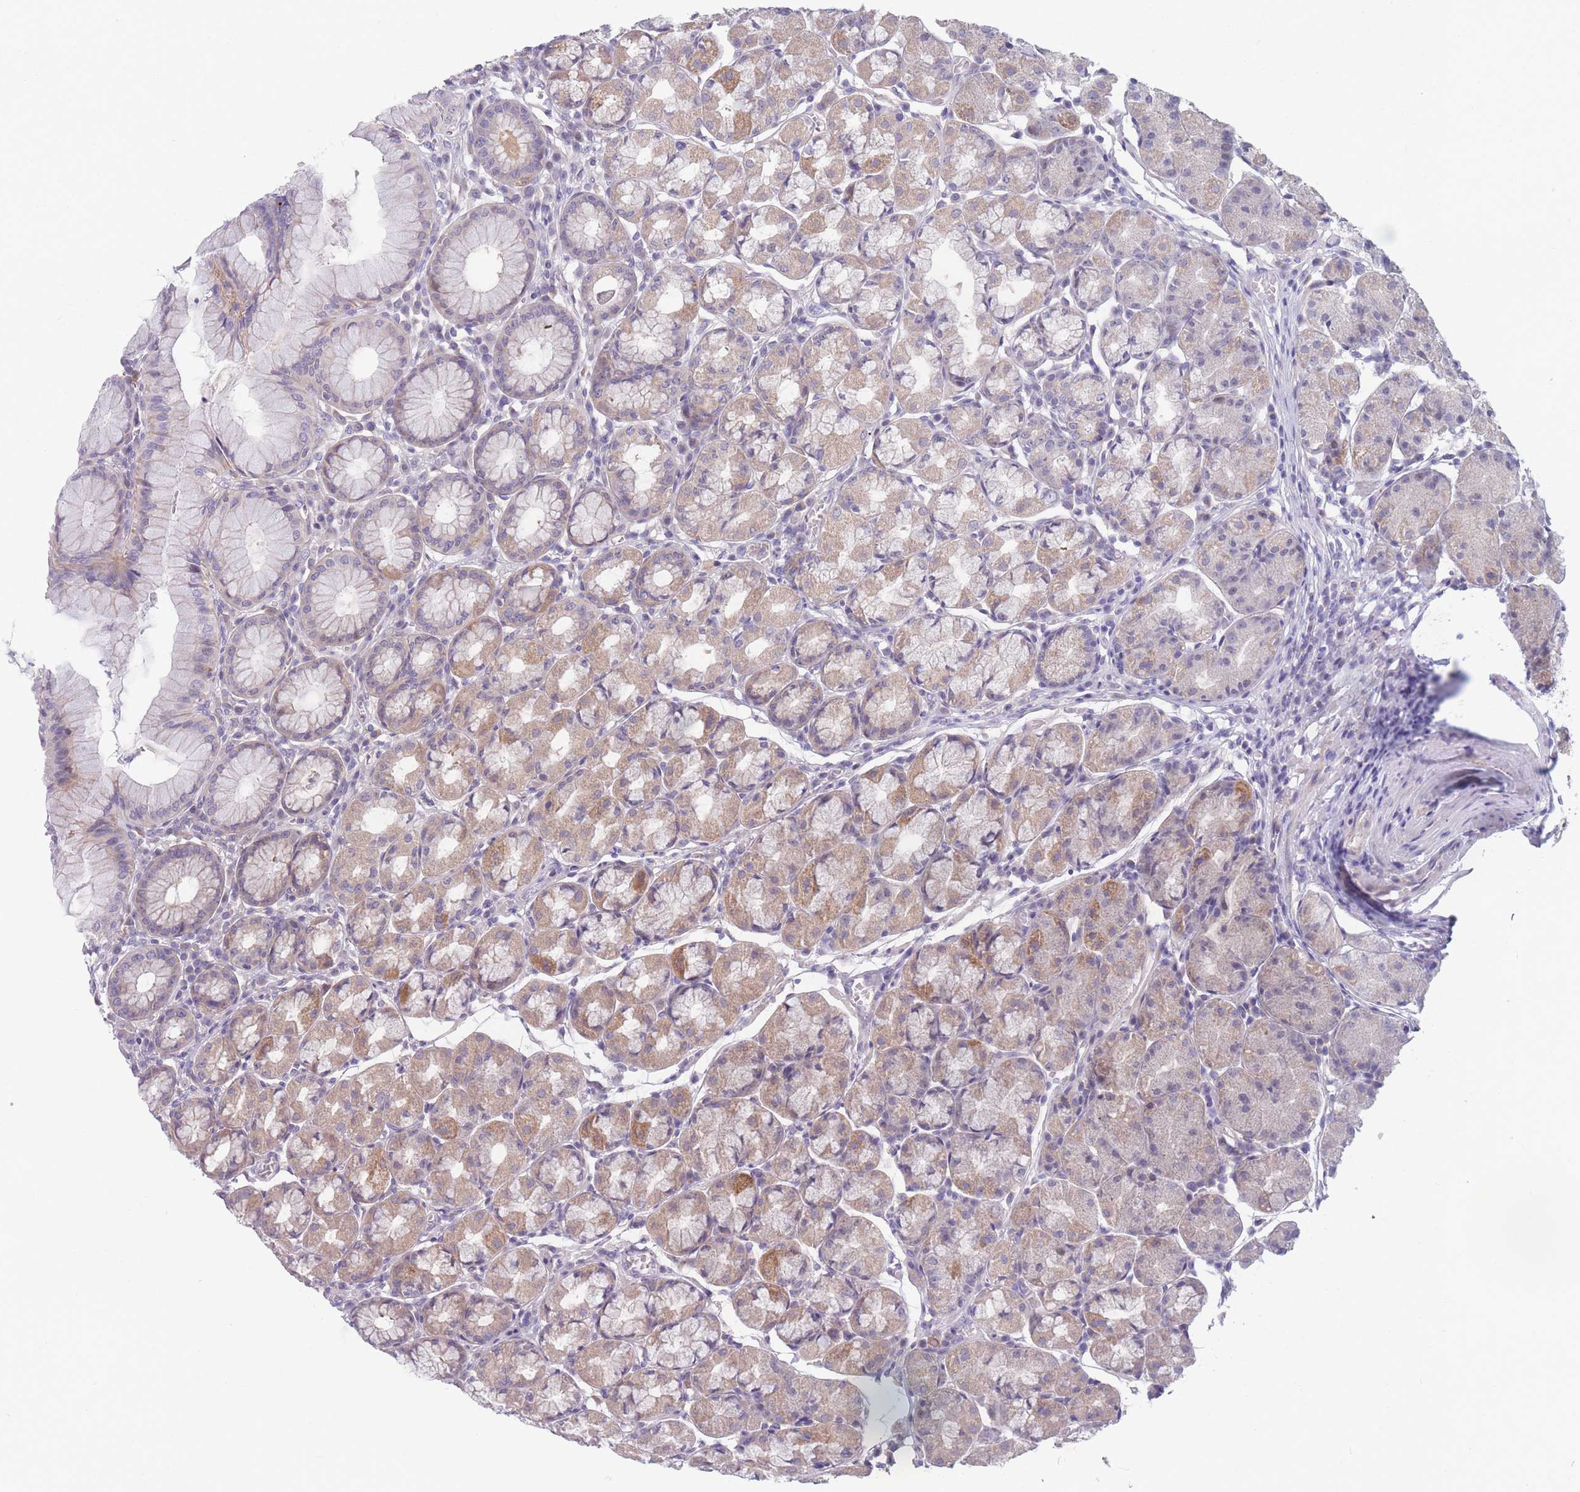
{"staining": {"intensity": "moderate", "quantity": "25%-75%", "location": "cytoplasmic/membranous"}, "tissue": "stomach", "cell_type": "Glandular cells", "image_type": "normal", "snomed": [{"axis": "morphology", "description": "Normal tissue, NOS"}, {"axis": "topography", "description": "Stomach"}], "caption": "A photomicrograph showing moderate cytoplasmic/membranous expression in approximately 25%-75% of glandular cells in normal stomach, as visualized by brown immunohistochemical staining.", "gene": "PDE4A", "patient": {"sex": "male", "age": 55}}